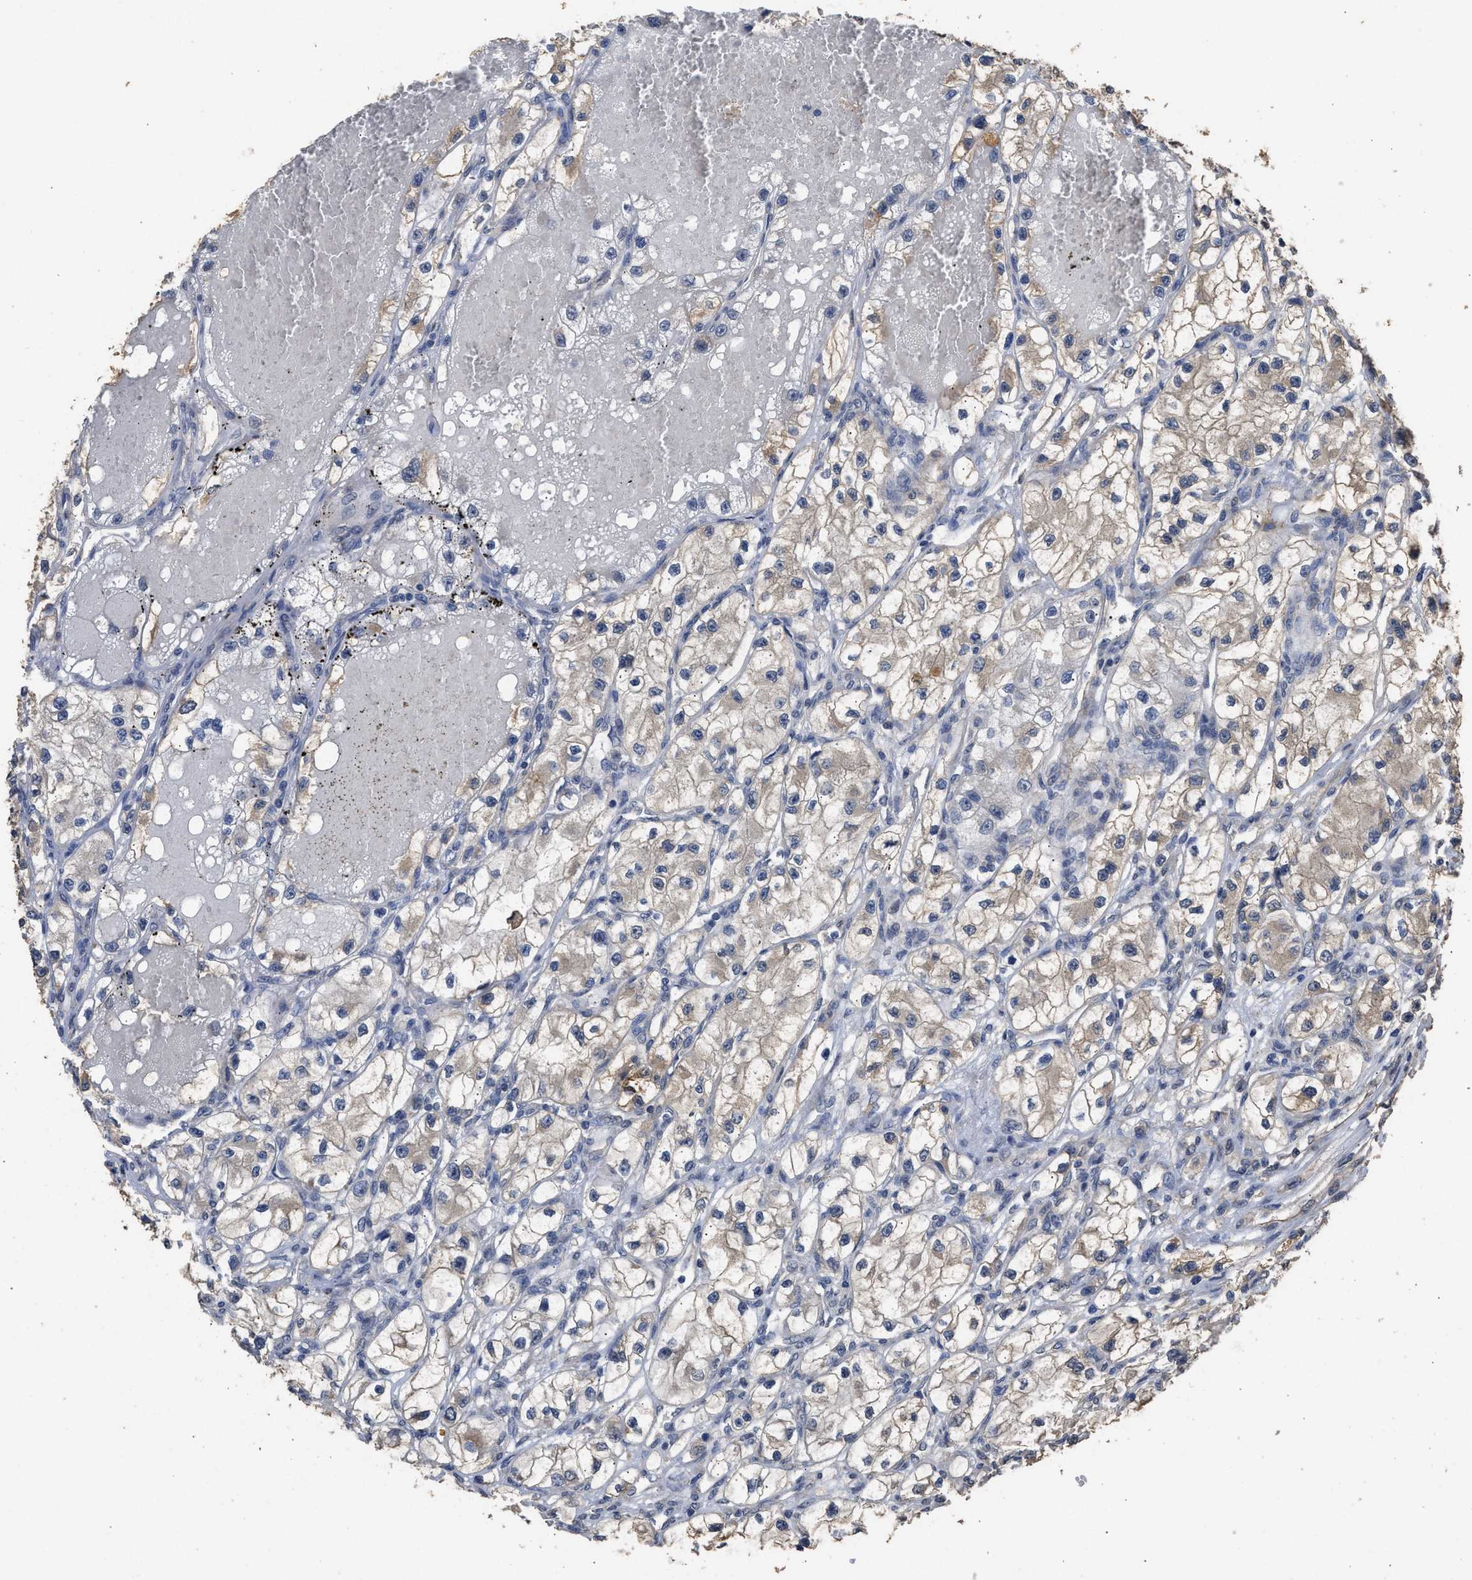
{"staining": {"intensity": "weak", "quantity": "25%-75%", "location": "cytoplasmic/membranous"}, "tissue": "renal cancer", "cell_type": "Tumor cells", "image_type": "cancer", "snomed": [{"axis": "morphology", "description": "Adenocarcinoma, NOS"}, {"axis": "topography", "description": "Kidney"}], "caption": "Renal adenocarcinoma stained with a protein marker shows weak staining in tumor cells.", "gene": "SPINT2", "patient": {"sex": "female", "age": 57}}